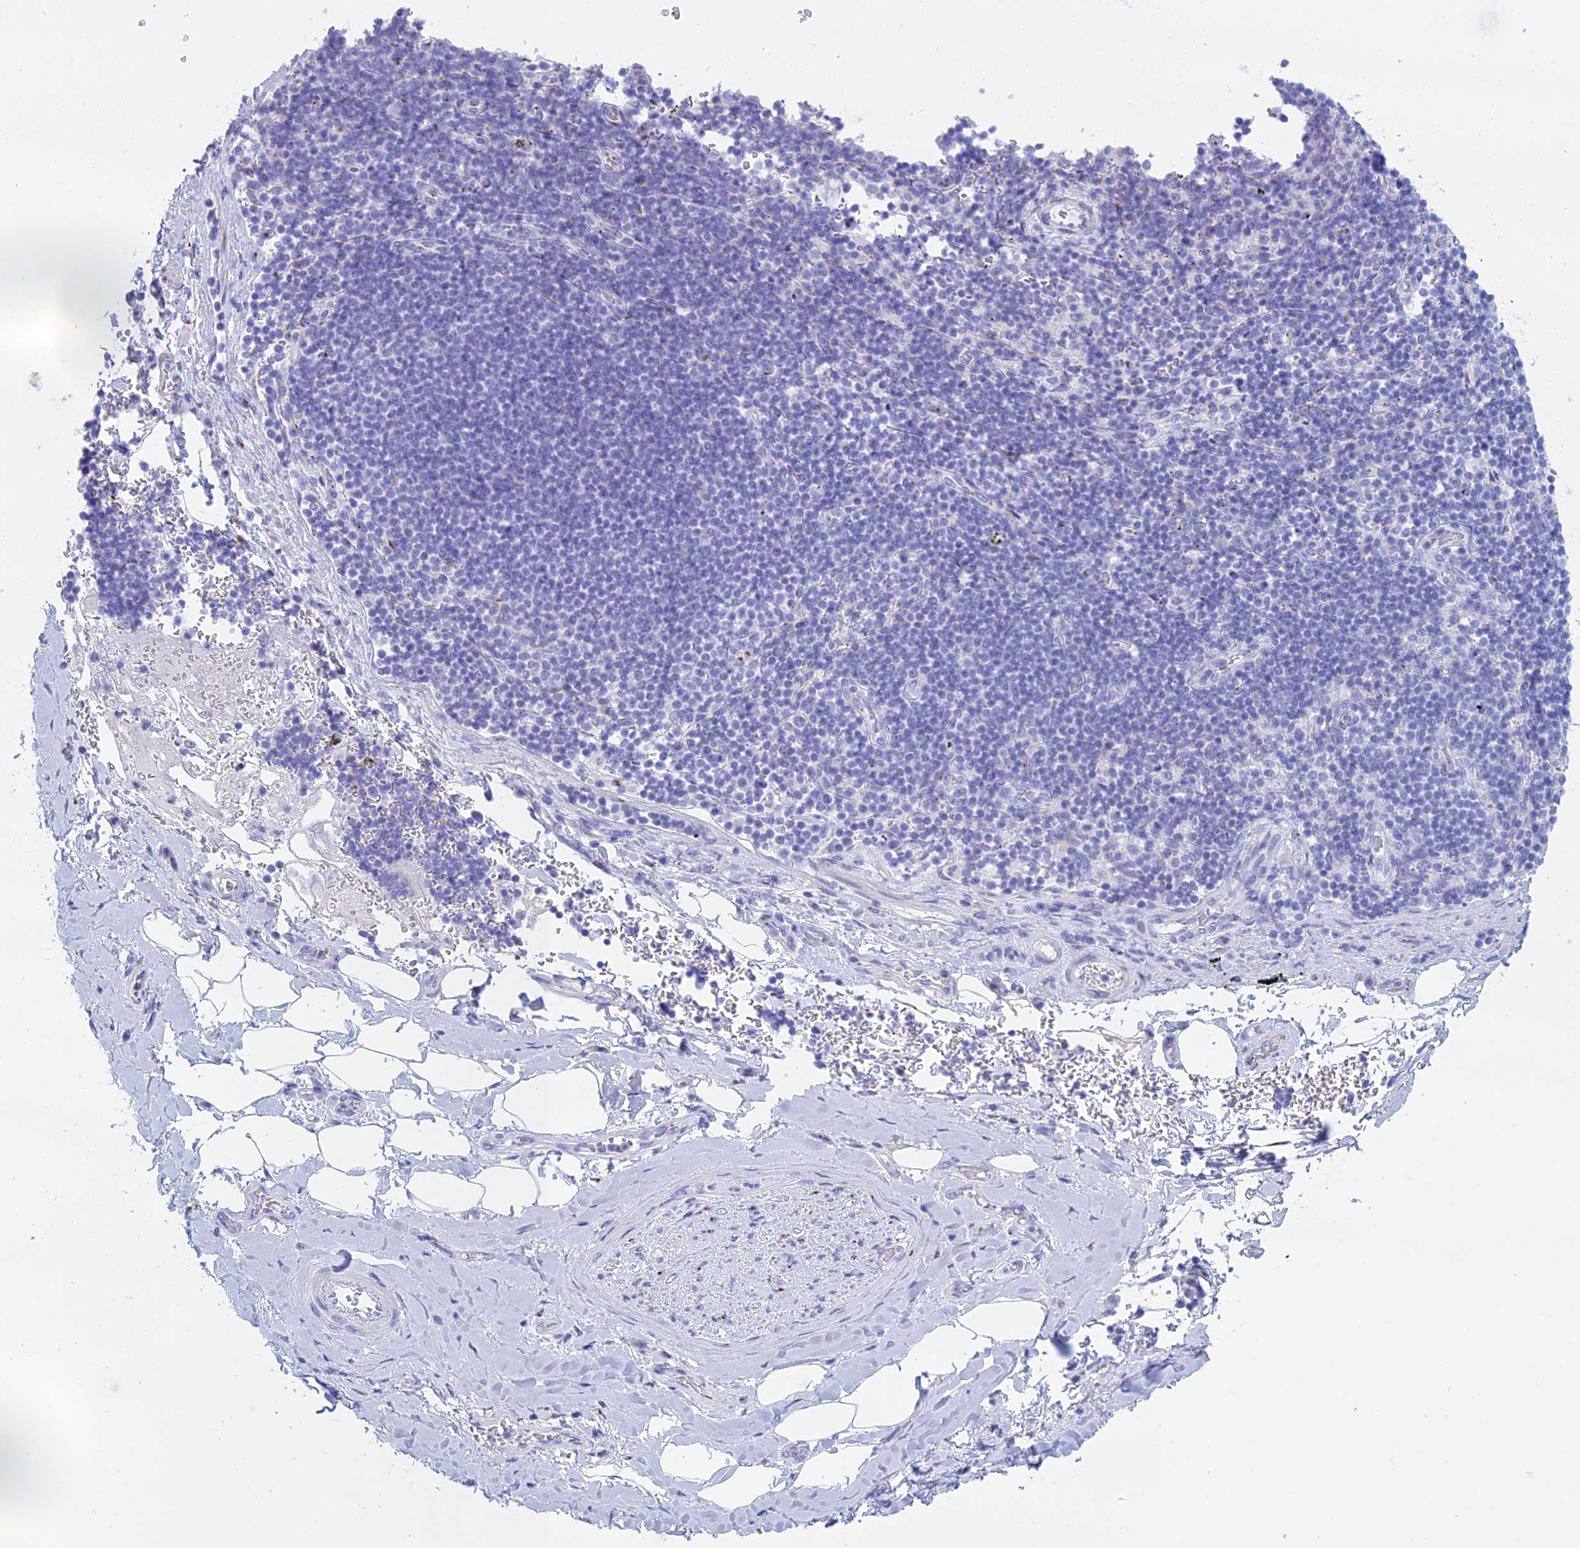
{"staining": {"intensity": "negative", "quantity": "none", "location": "none"}, "tissue": "adipose tissue", "cell_type": "Adipocytes", "image_type": "normal", "snomed": [{"axis": "morphology", "description": "Normal tissue, NOS"}, {"axis": "topography", "description": "Lymph node"}, {"axis": "topography", "description": "Cartilage tissue"}, {"axis": "topography", "description": "Bronchus"}], "caption": "DAB (3,3'-diaminobenzidine) immunohistochemical staining of benign human adipose tissue reveals no significant positivity in adipocytes.", "gene": "ERICH4", "patient": {"sex": "male", "age": 63}}